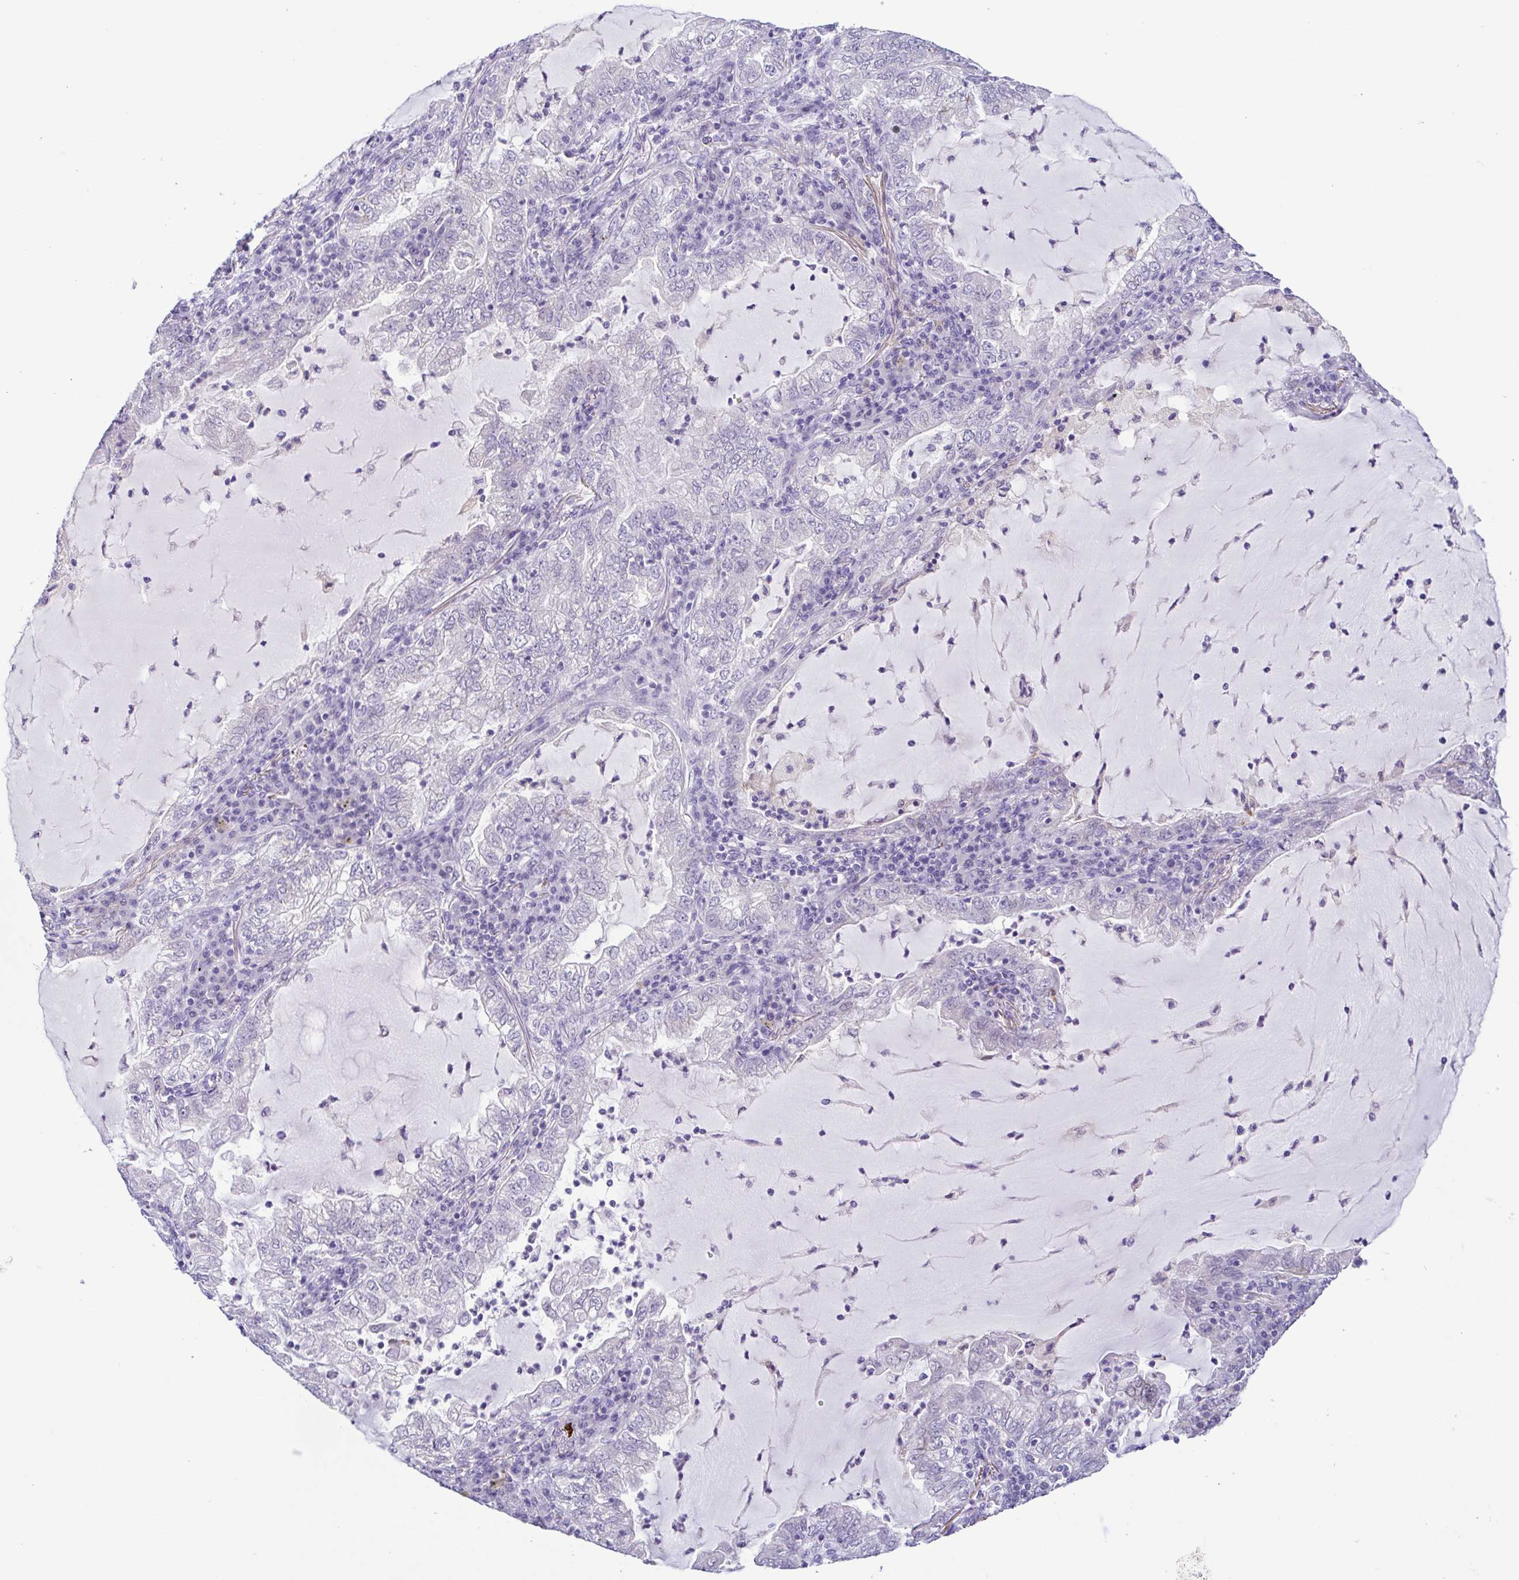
{"staining": {"intensity": "negative", "quantity": "none", "location": "none"}, "tissue": "lung cancer", "cell_type": "Tumor cells", "image_type": "cancer", "snomed": [{"axis": "morphology", "description": "Adenocarcinoma, NOS"}, {"axis": "topography", "description": "Lung"}], "caption": "Immunohistochemical staining of human lung cancer exhibits no significant expression in tumor cells.", "gene": "TERT", "patient": {"sex": "female", "age": 73}}